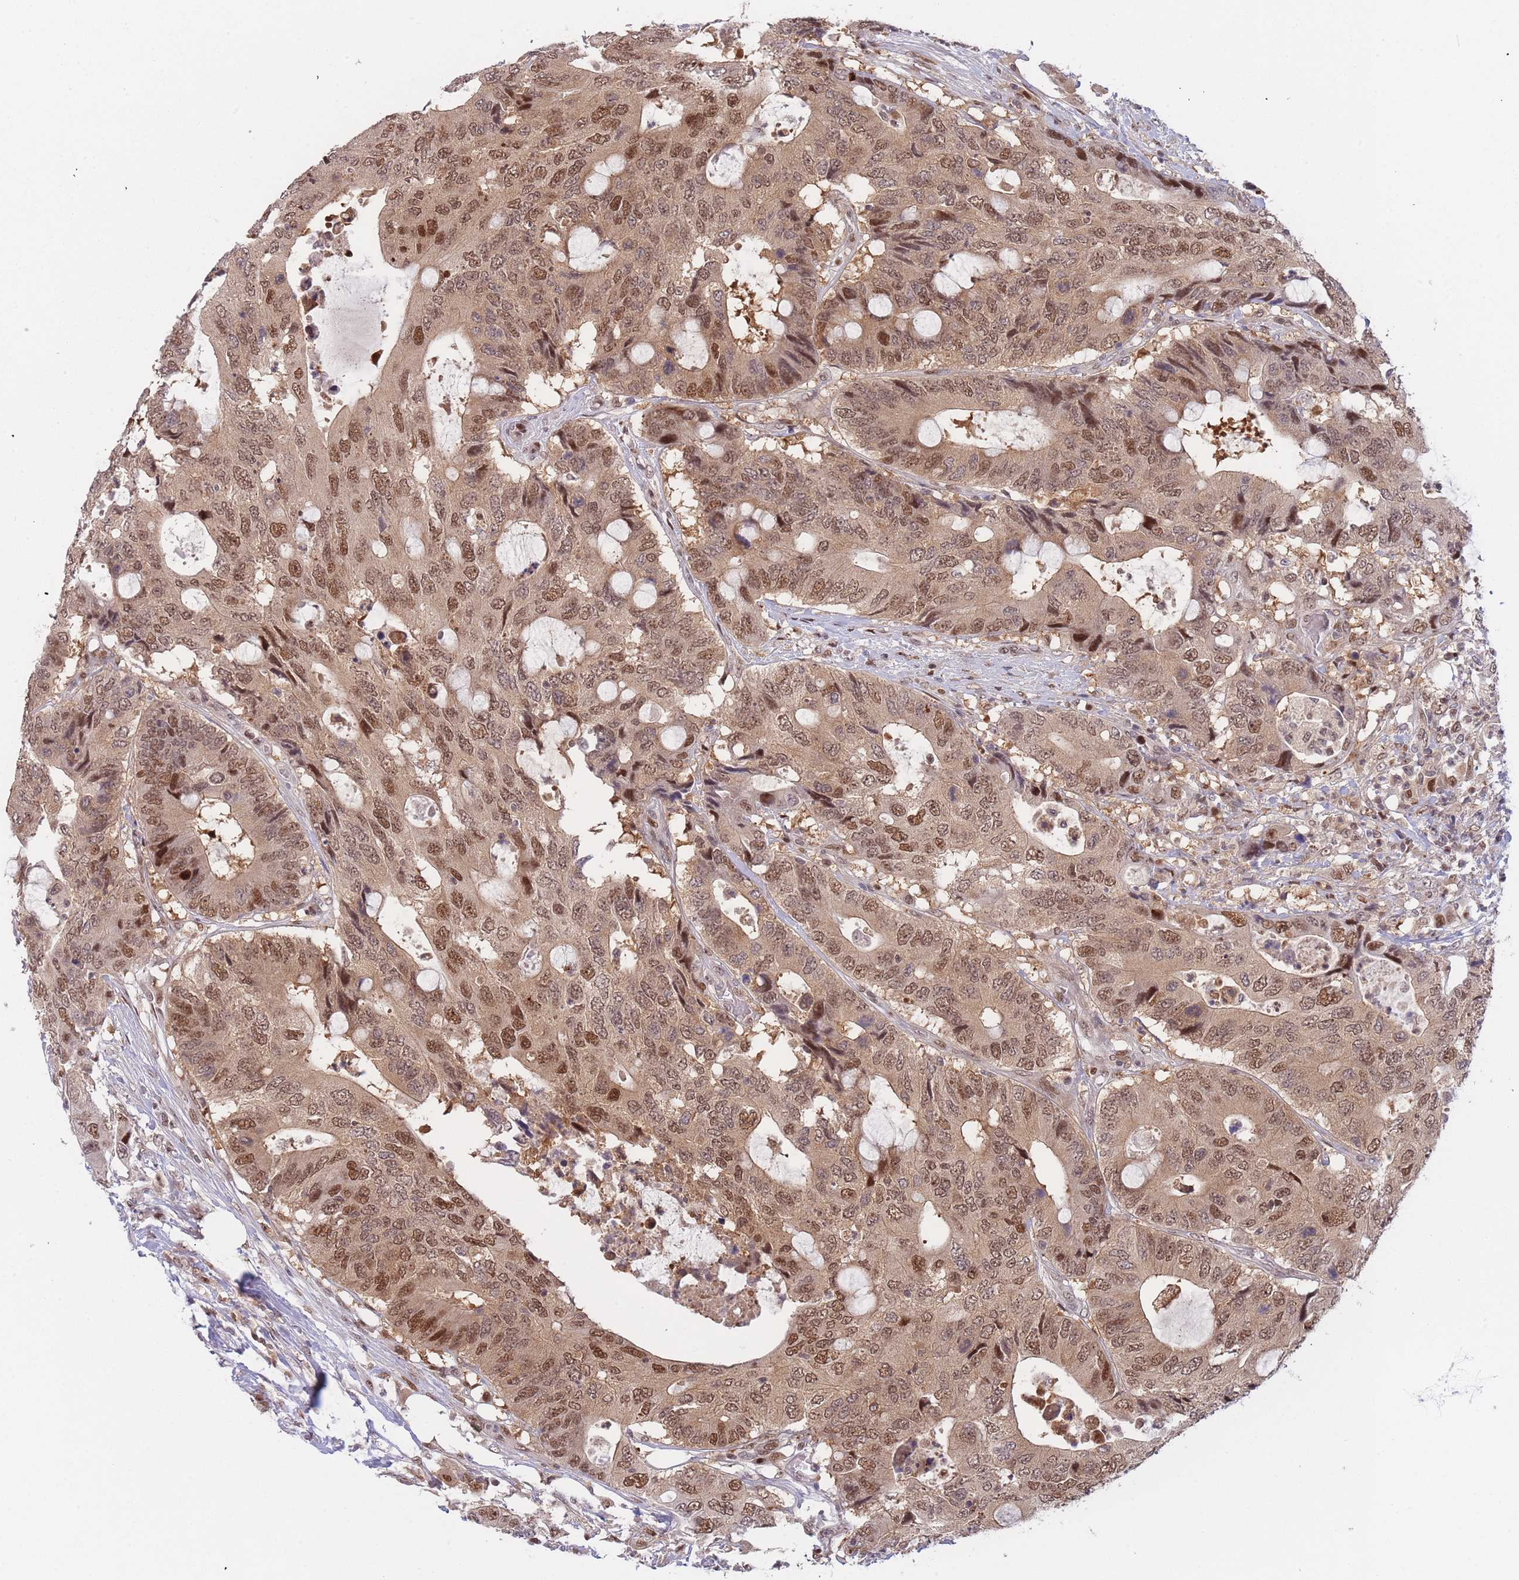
{"staining": {"intensity": "moderate", "quantity": ">75%", "location": "nuclear"}, "tissue": "colorectal cancer", "cell_type": "Tumor cells", "image_type": "cancer", "snomed": [{"axis": "morphology", "description": "Adenocarcinoma, NOS"}, {"axis": "topography", "description": "Colon"}], "caption": "Adenocarcinoma (colorectal) stained for a protein demonstrates moderate nuclear positivity in tumor cells.", "gene": "DEAF1", "patient": {"sex": "male", "age": 71}}